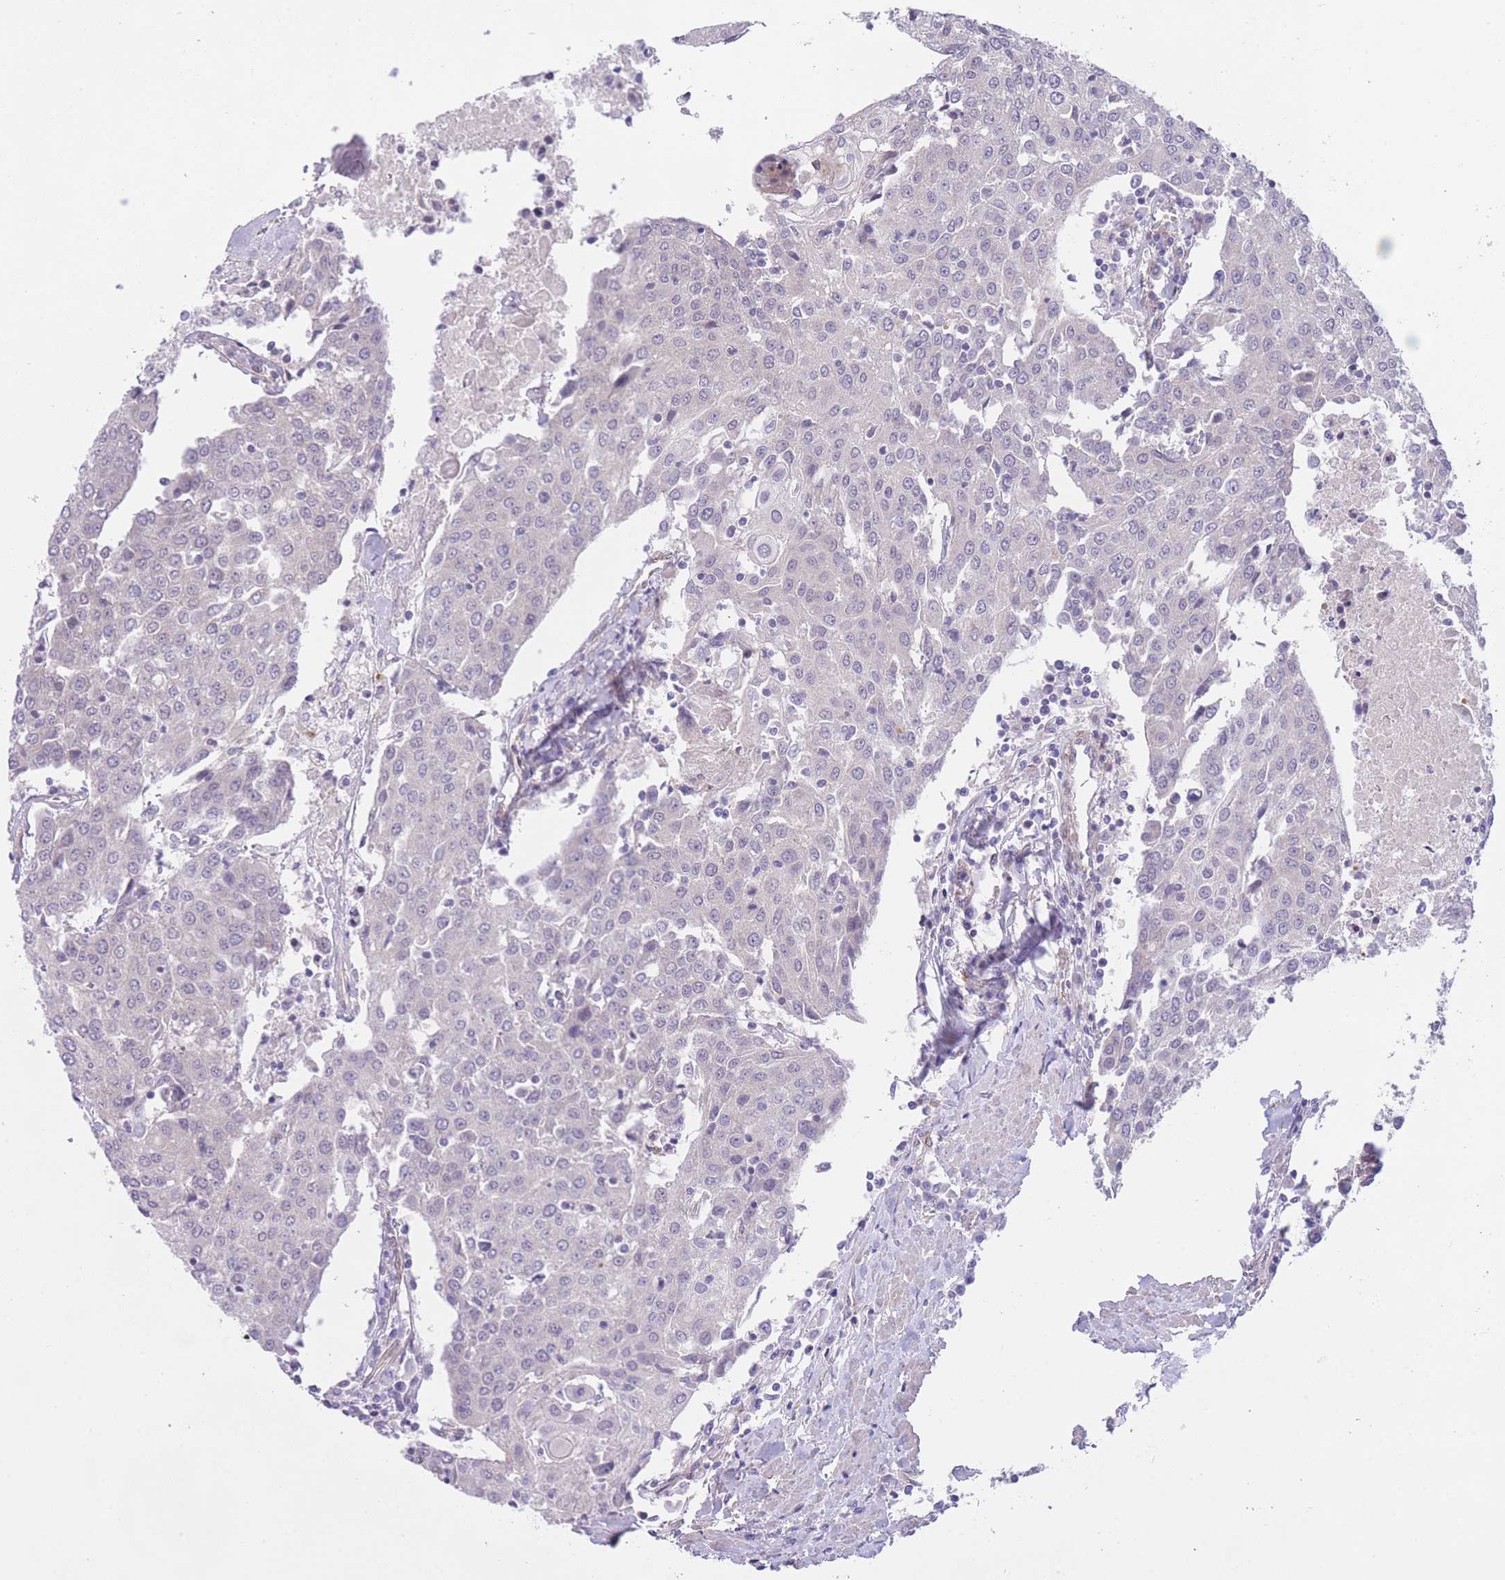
{"staining": {"intensity": "negative", "quantity": "none", "location": "none"}, "tissue": "urothelial cancer", "cell_type": "Tumor cells", "image_type": "cancer", "snomed": [{"axis": "morphology", "description": "Urothelial carcinoma, High grade"}, {"axis": "topography", "description": "Urinary bladder"}], "caption": "This is a histopathology image of immunohistochemistry staining of high-grade urothelial carcinoma, which shows no expression in tumor cells. Nuclei are stained in blue.", "gene": "QTRT1", "patient": {"sex": "female", "age": 85}}